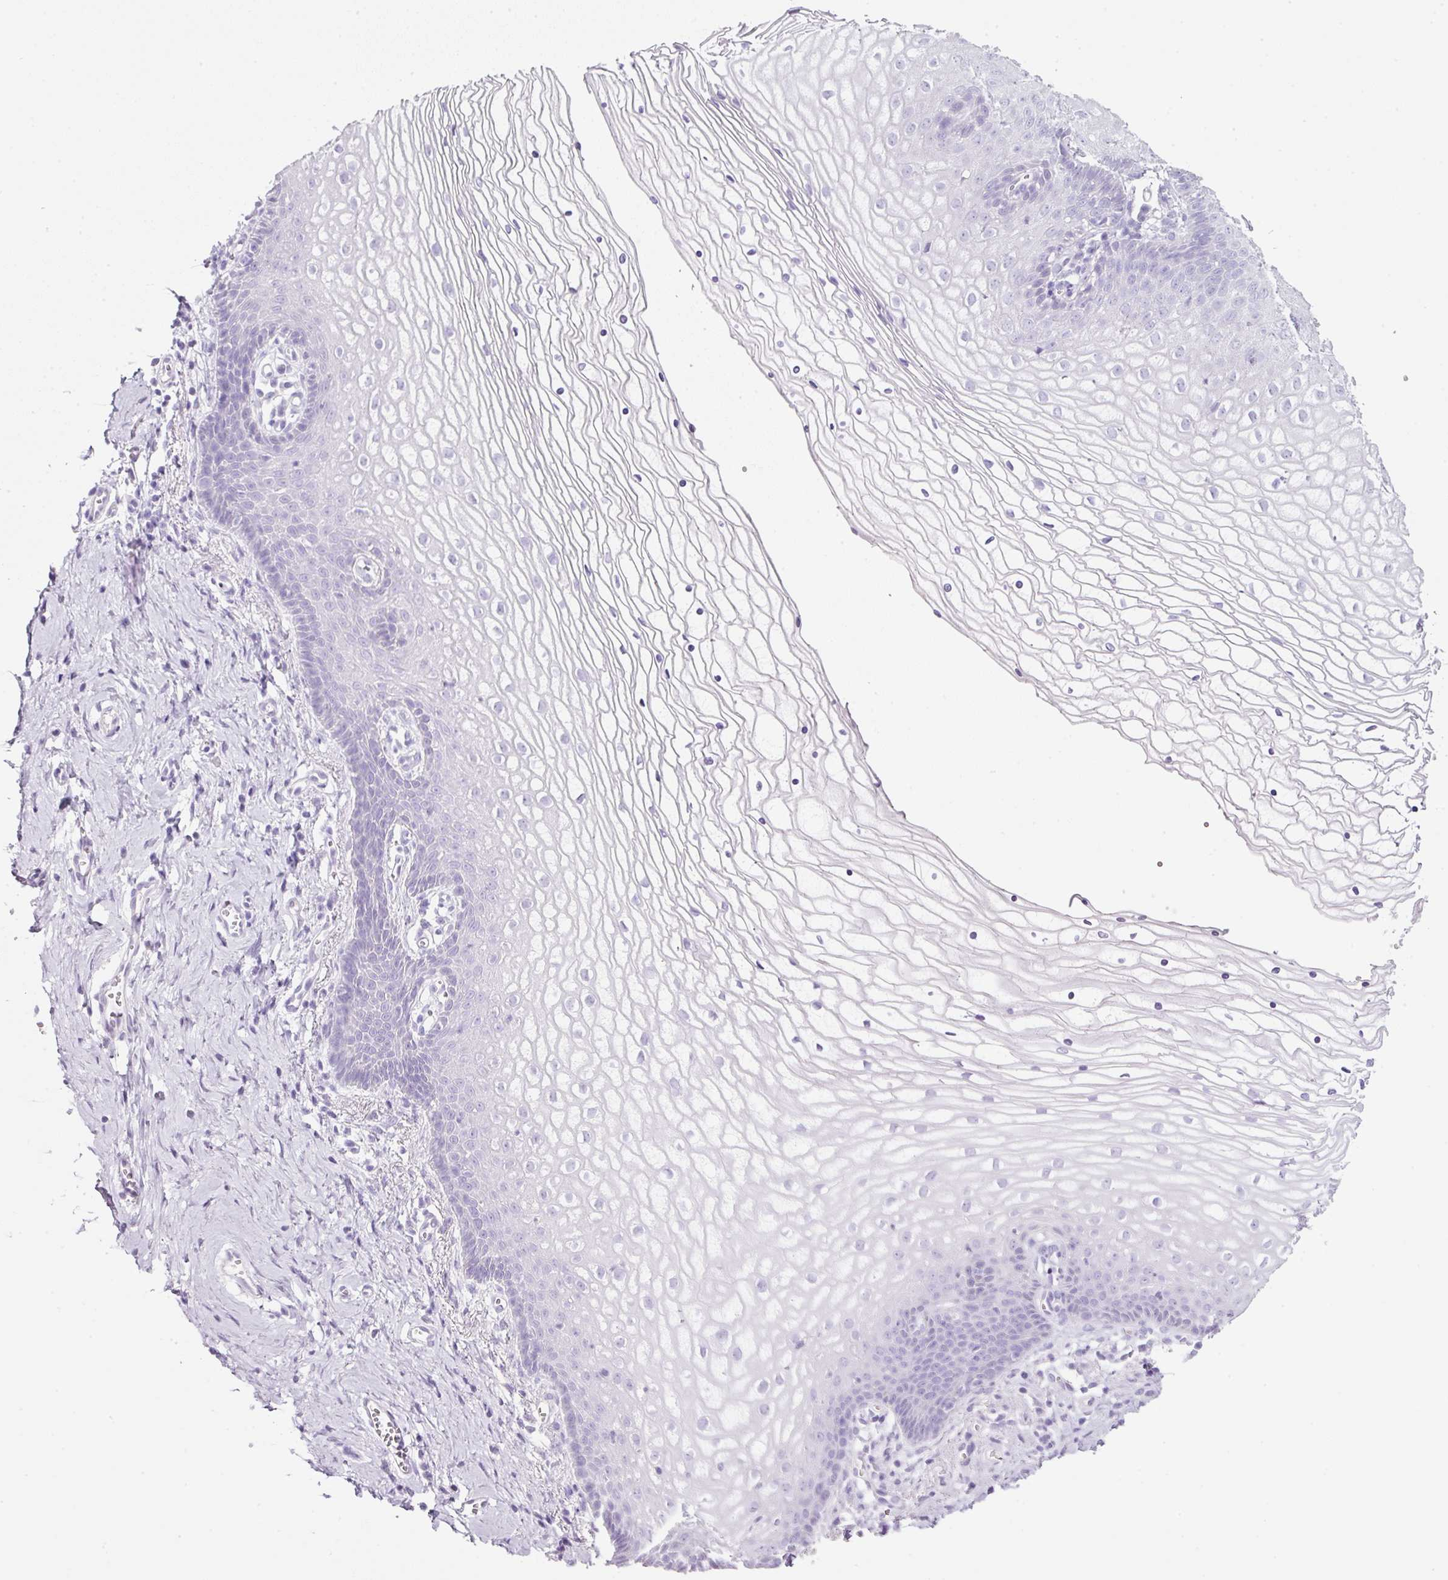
{"staining": {"intensity": "negative", "quantity": "none", "location": "none"}, "tissue": "vagina", "cell_type": "Squamous epithelial cells", "image_type": "normal", "snomed": [{"axis": "morphology", "description": "Normal tissue, NOS"}, {"axis": "topography", "description": "Vagina"}], "caption": "Immunohistochemistry (IHC) photomicrograph of normal vagina: human vagina stained with DAB (3,3'-diaminobenzidine) demonstrates no significant protein staining in squamous epithelial cells.", "gene": "BSND", "patient": {"sex": "female", "age": 56}}